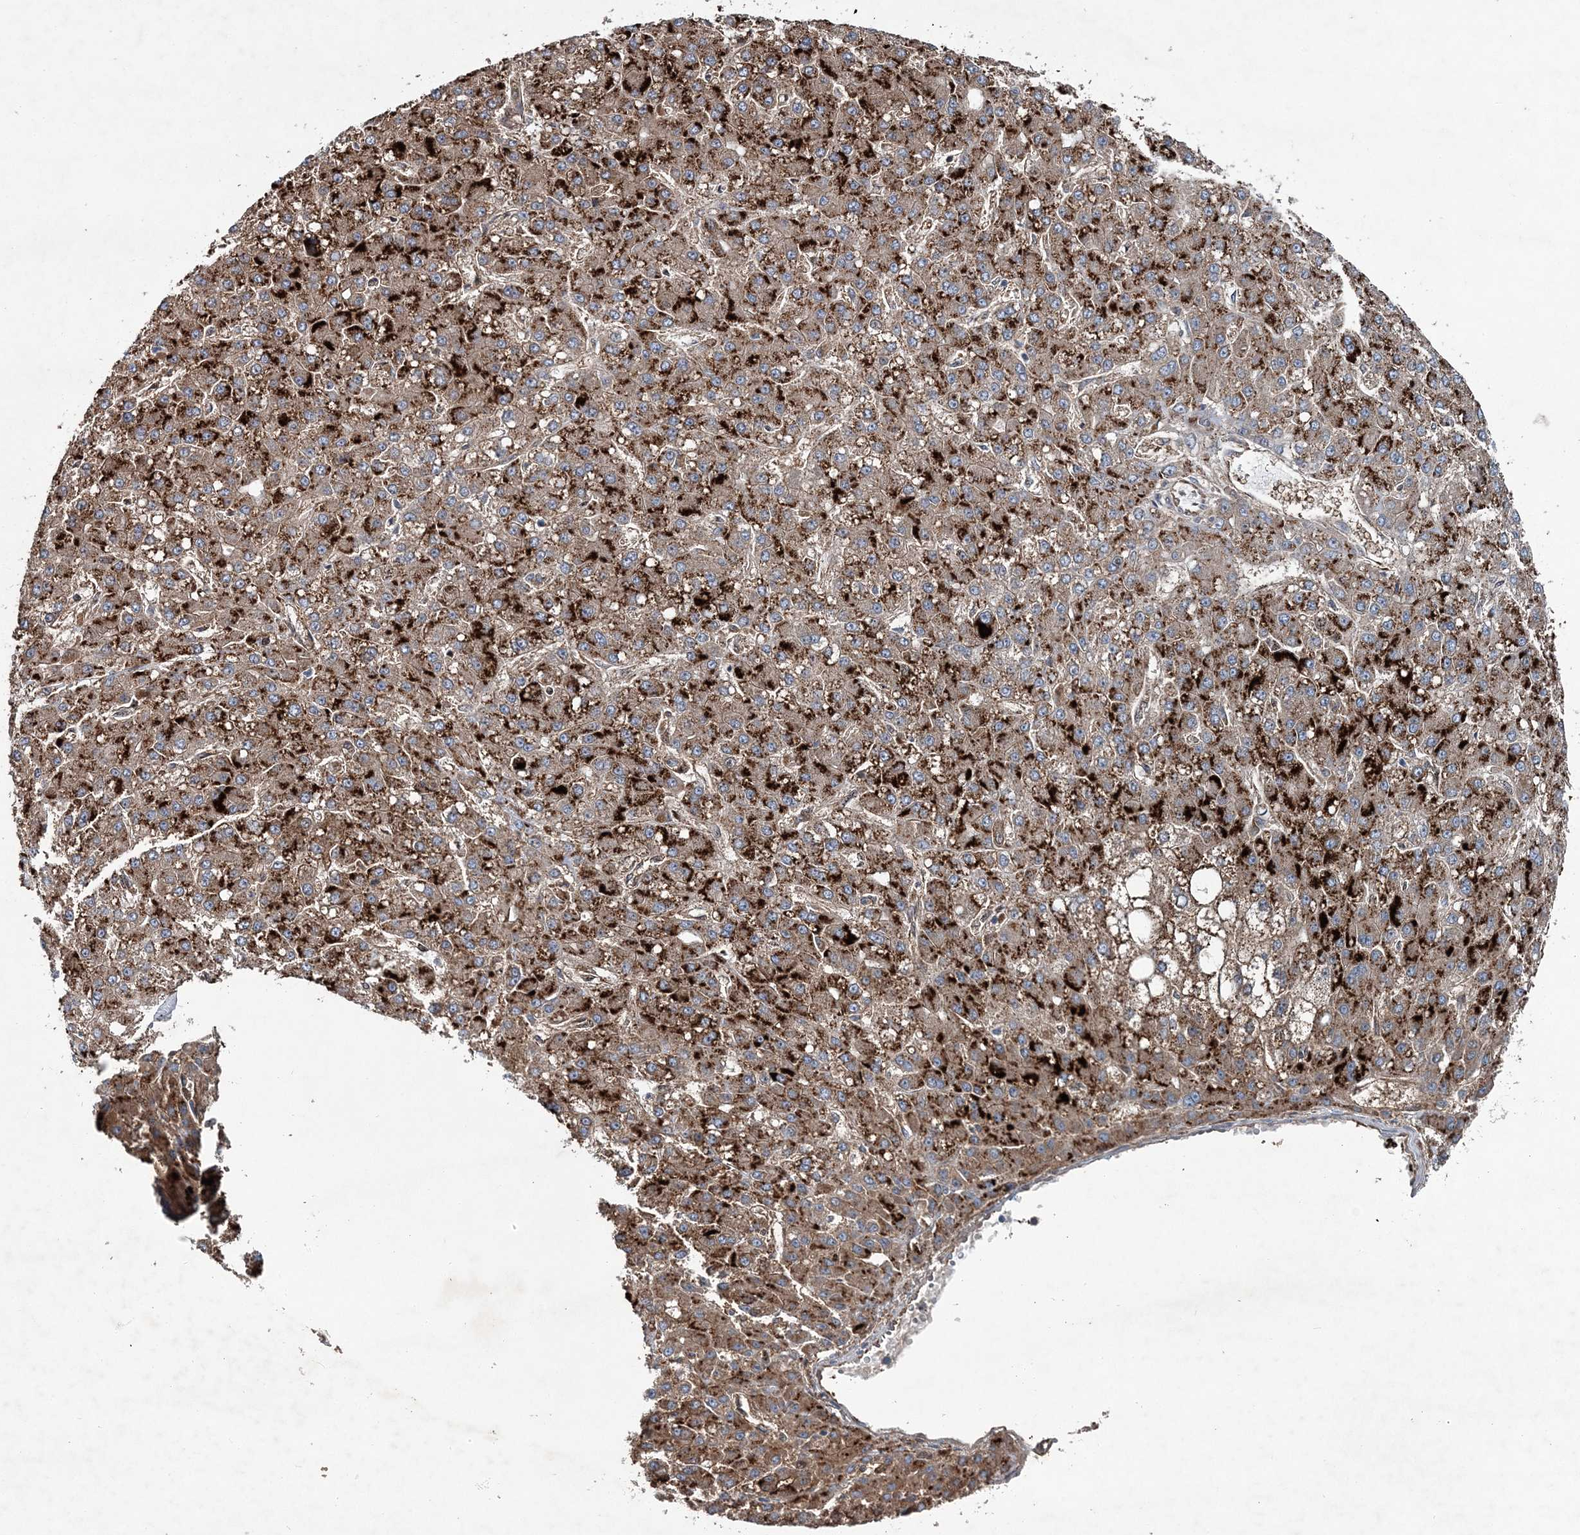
{"staining": {"intensity": "strong", "quantity": ">75%", "location": "cytoplasmic/membranous"}, "tissue": "liver cancer", "cell_type": "Tumor cells", "image_type": "cancer", "snomed": [{"axis": "morphology", "description": "Carcinoma, Hepatocellular, NOS"}, {"axis": "topography", "description": "Liver"}], "caption": "High-magnification brightfield microscopy of liver hepatocellular carcinoma stained with DAB (brown) and counterstained with hematoxylin (blue). tumor cells exhibit strong cytoplasmic/membranous positivity is appreciated in approximately>75% of cells. Nuclei are stained in blue.", "gene": "SPOPL", "patient": {"sex": "male", "age": 67}}